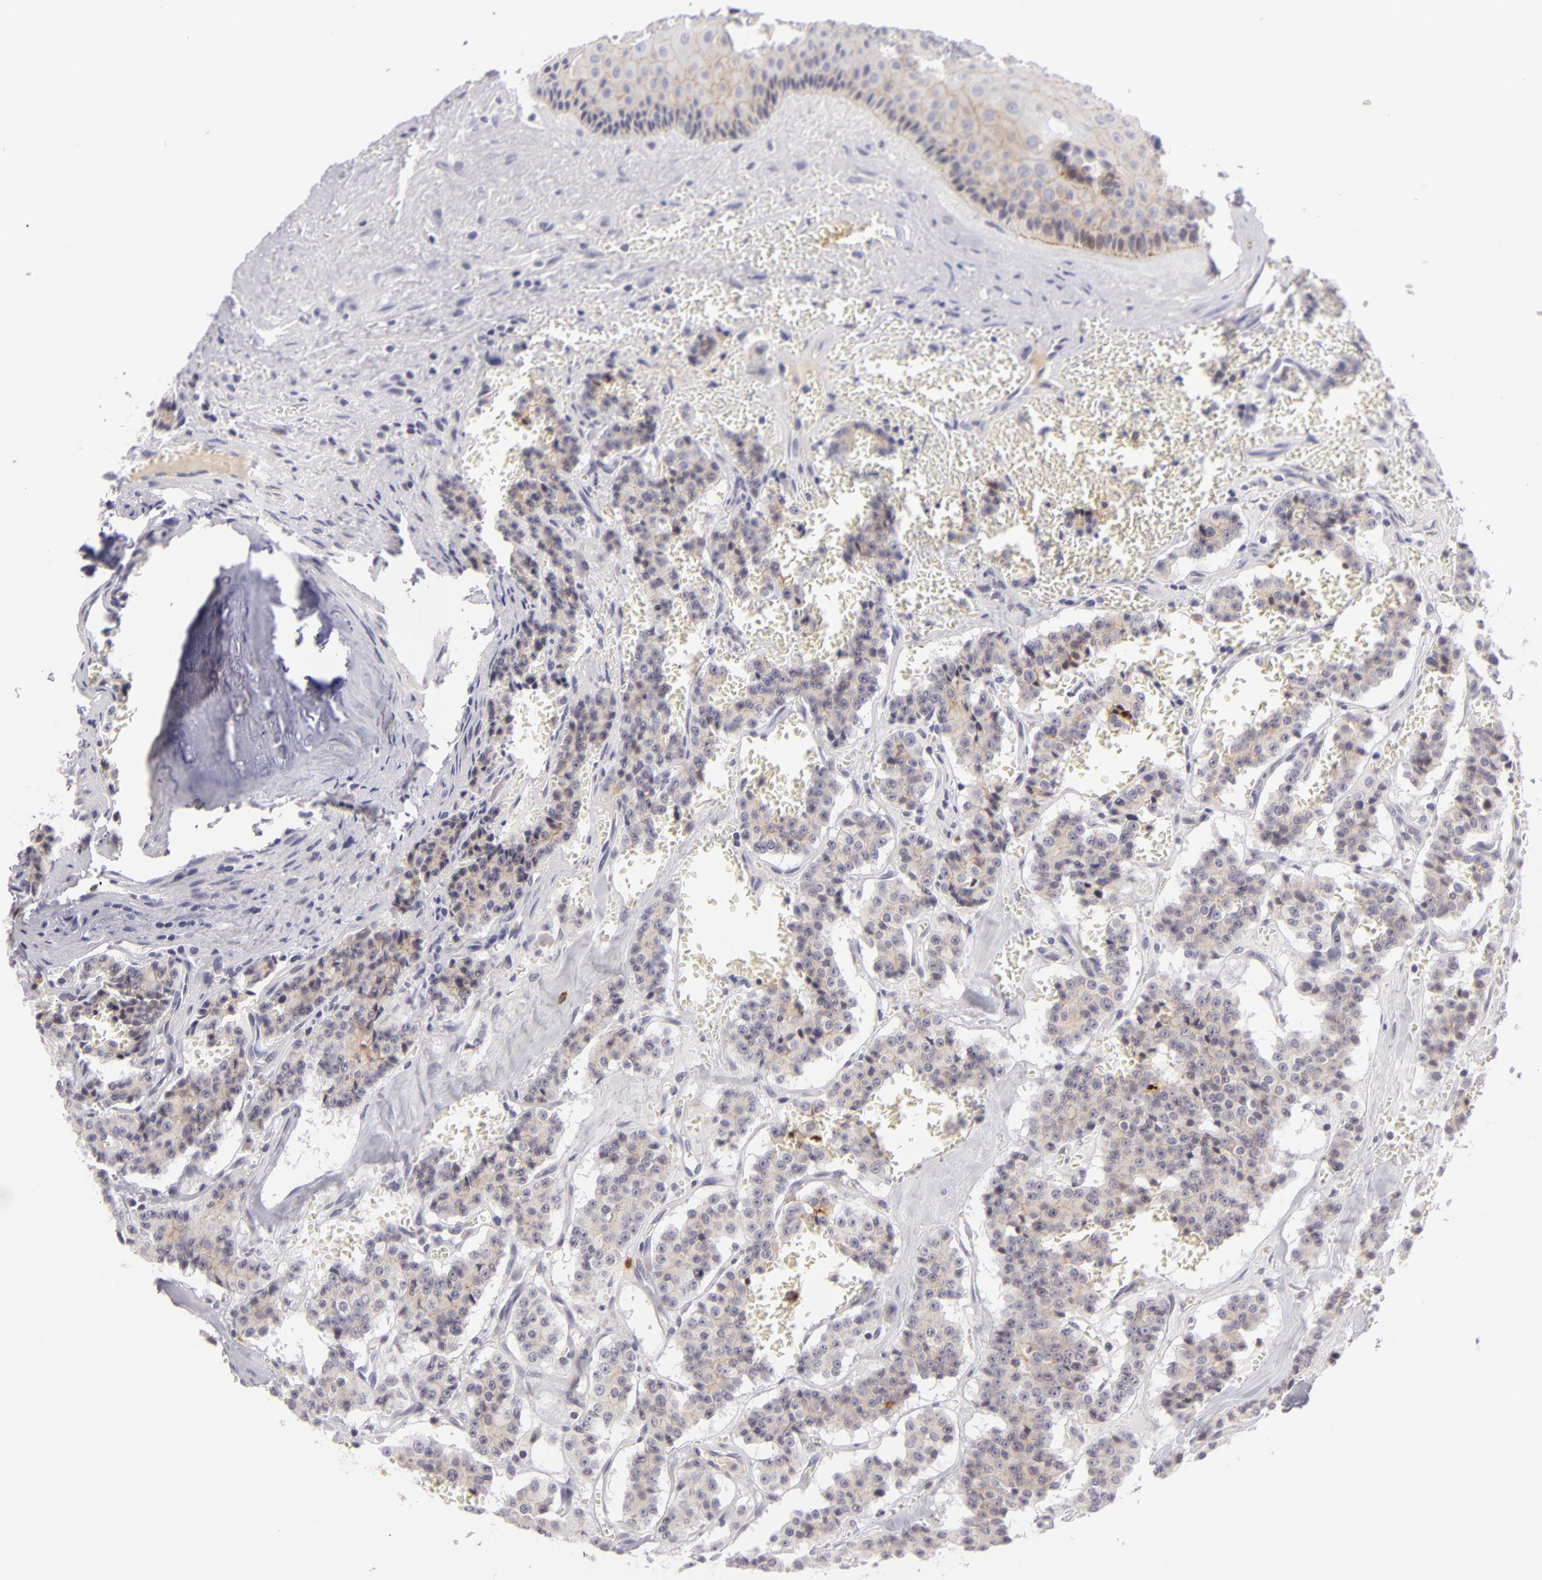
{"staining": {"intensity": "negative", "quantity": "none", "location": "none"}, "tissue": "carcinoid", "cell_type": "Tumor cells", "image_type": "cancer", "snomed": [{"axis": "morphology", "description": "Carcinoid, malignant, NOS"}, {"axis": "topography", "description": "Bronchus"}], "caption": "The immunohistochemistry (IHC) histopathology image has no significant positivity in tumor cells of carcinoid tissue.", "gene": "CTNNB1", "patient": {"sex": "male", "age": 55}}